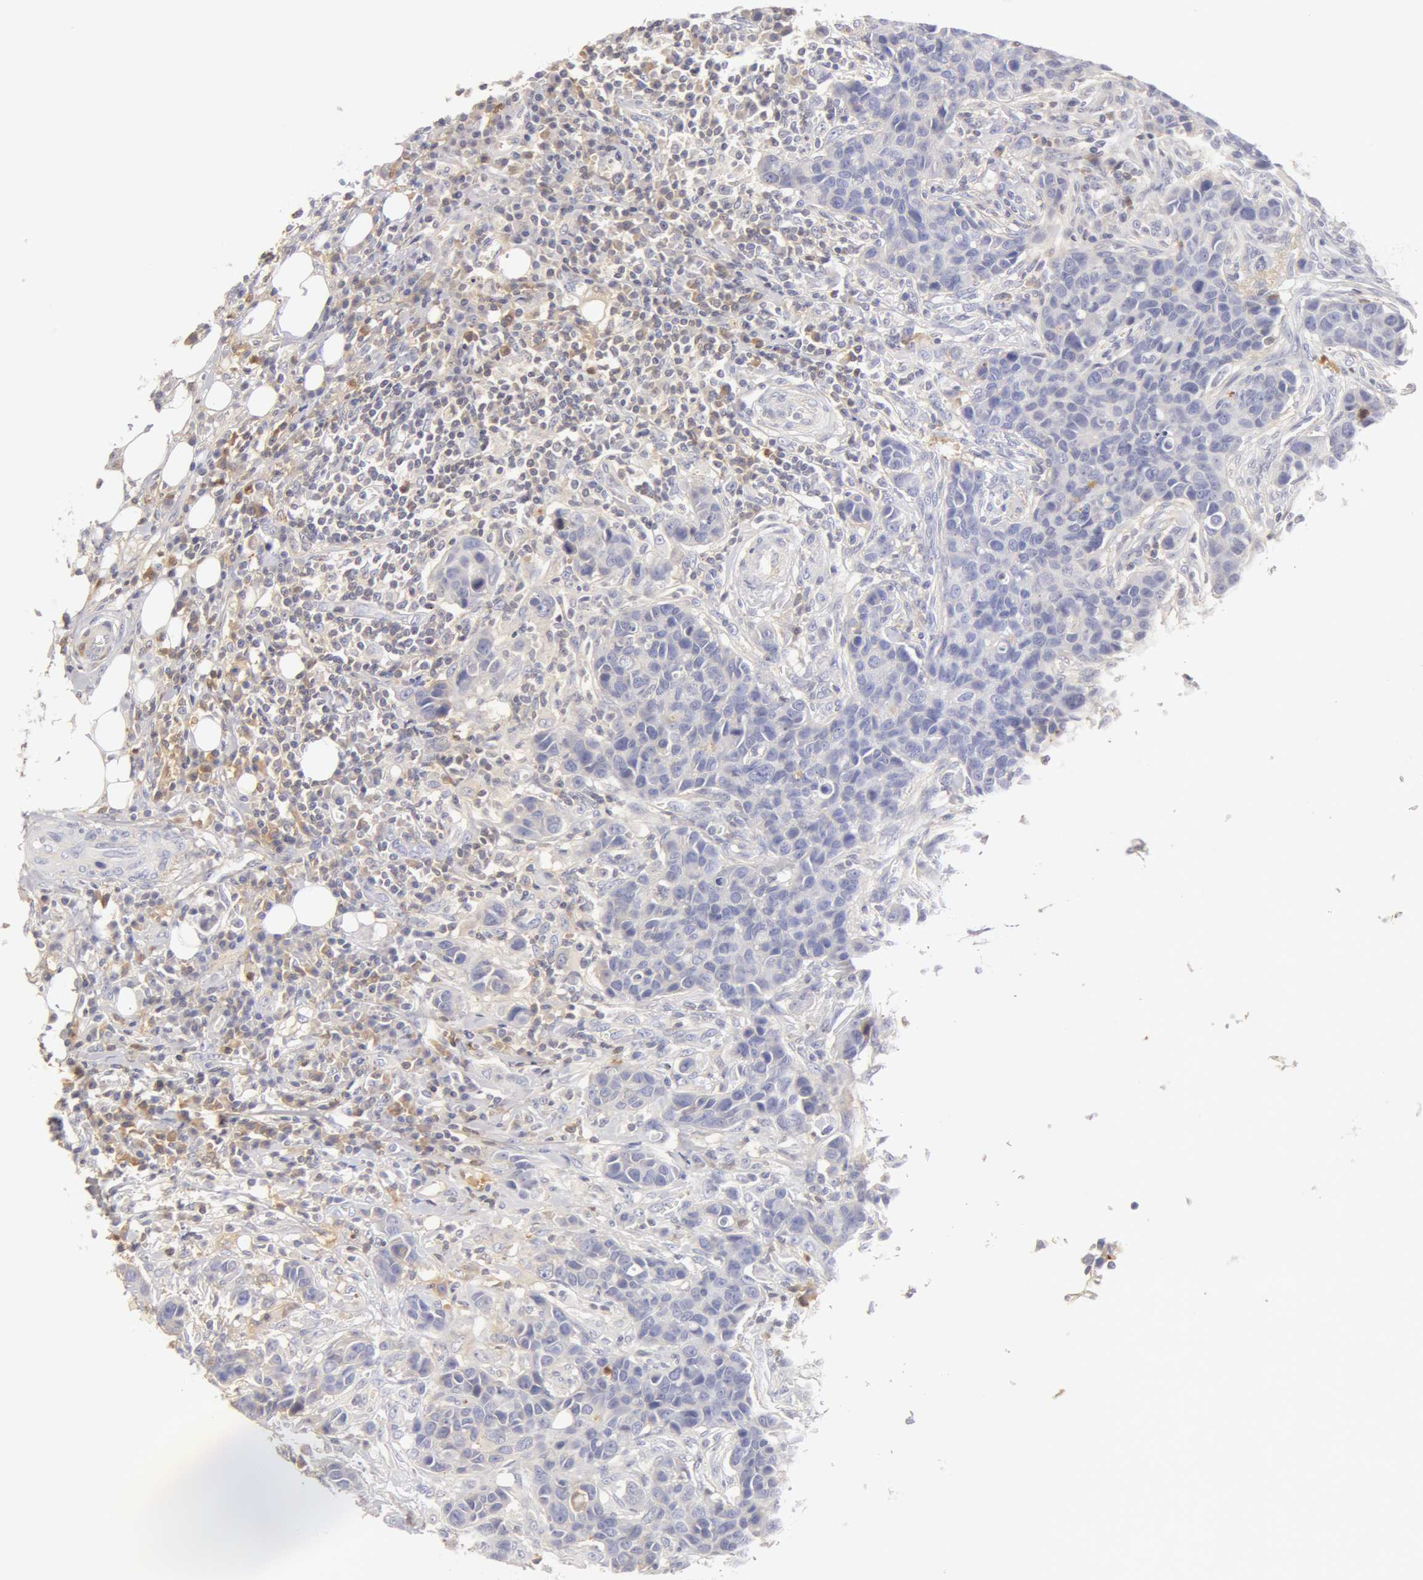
{"staining": {"intensity": "negative", "quantity": "none", "location": "none"}, "tissue": "breast cancer", "cell_type": "Tumor cells", "image_type": "cancer", "snomed": [{"axis": "morphology", "description": "Duct carcinoma"}, {"axis": "topography", "description": "Breast"}], "caption": "High power microscopy histopathology image of an immunohistochemistry (IHC) image of infiltrating ductal carcinoma (breast), revealing no significant expression in tumor cells.", "gene": "GC", "patient": {"sex": "female", "age": 91}}